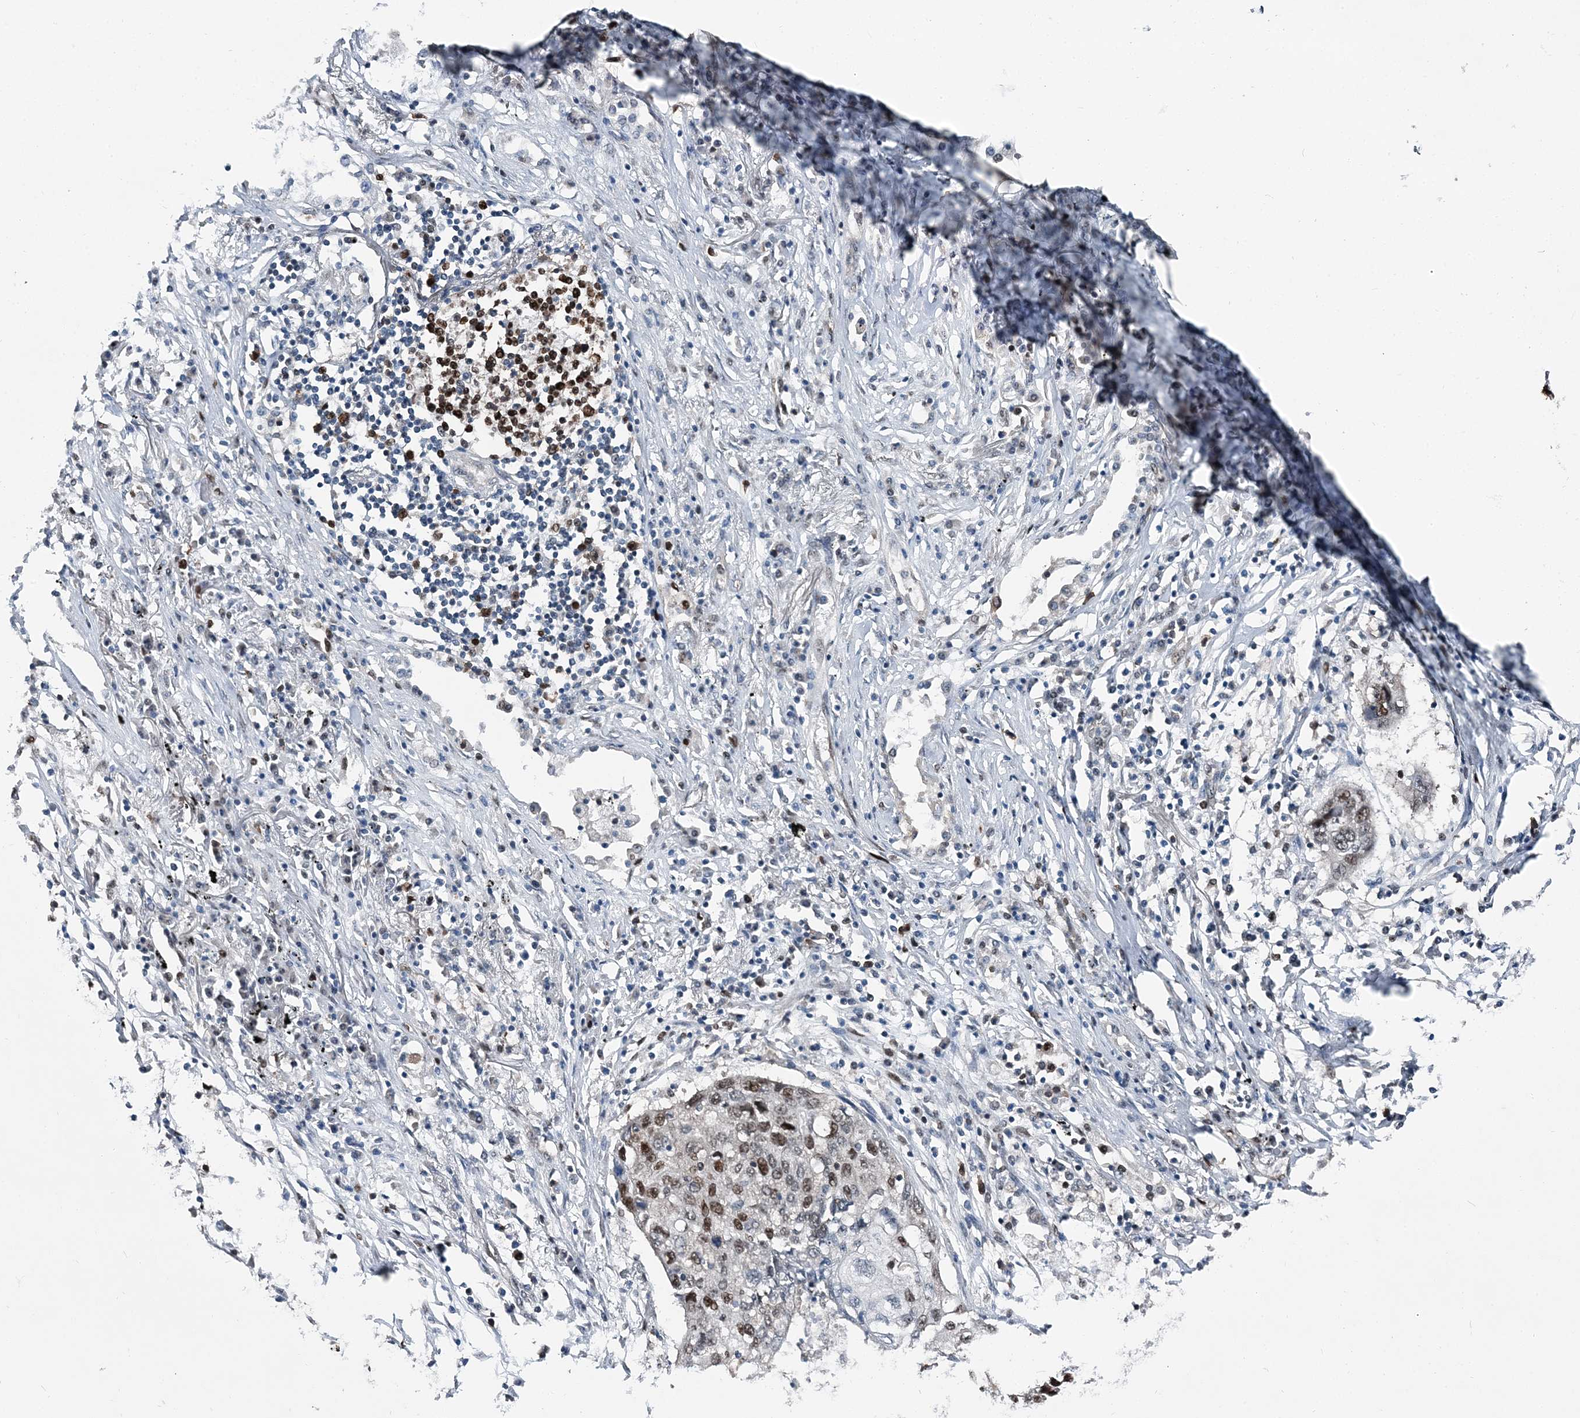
{"staining": {"intensity": "moderate", "quantity": "25%-75%", "location": "nuclear"}, "tissue": "lung cancer", "cell_type": "Tumor cells", "image_type": "cancer", "snomed": [{"axis": "morphology", "description": "Squamous cell carcinoma, NOS"}, {"axis": "topography", "description": "Lung"}], "caption": "Protein expression analysis of lung squamous cell carcinoma reveals moderate nuclear staining in approximately 25%-75% of tumor cells.", "gene": "HAT1", "patient": {"sex": "female", "age": 63}}